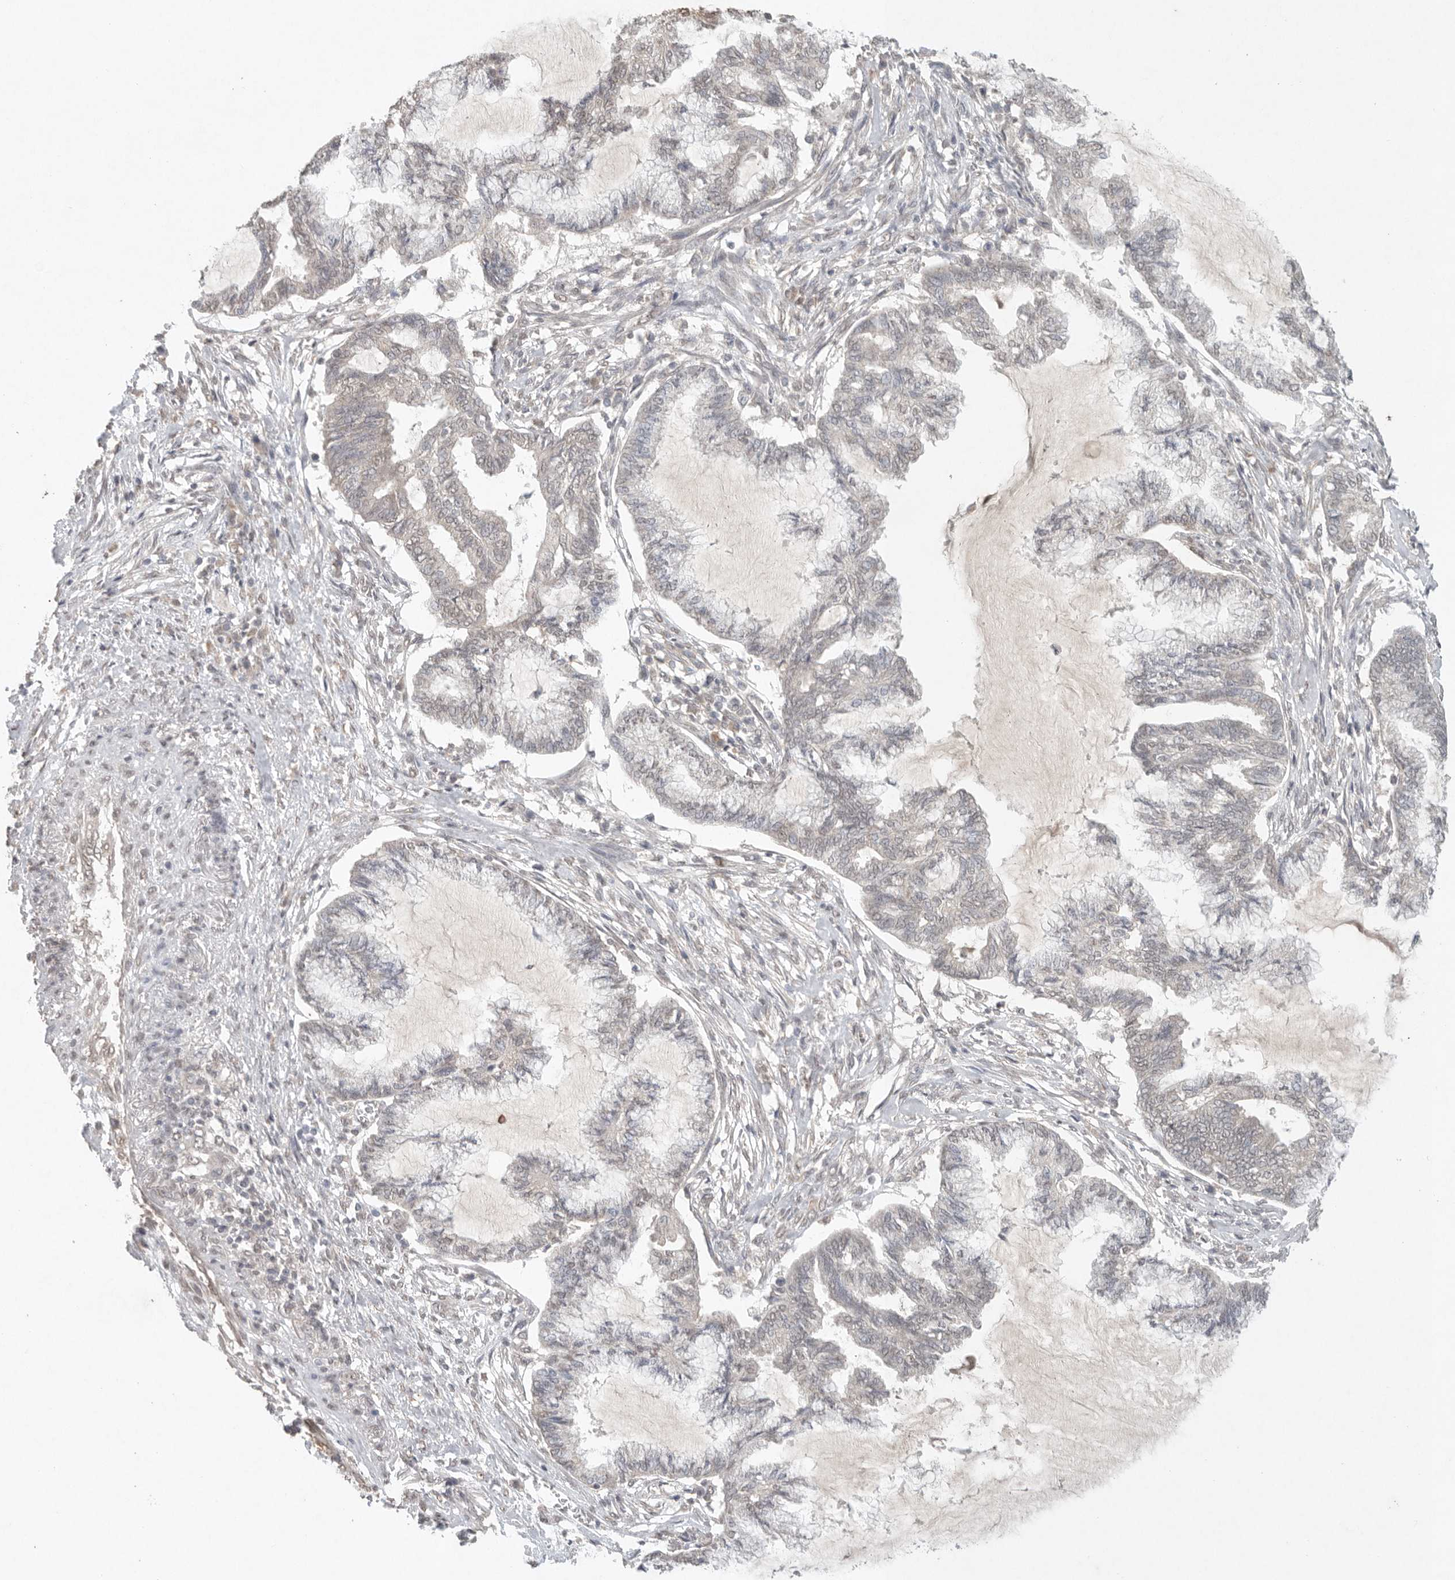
{"staining": {"intensity": "negative", "quantity": "none", "location": "none"}, "tissue": "endometrial cancer", "cell_type": "Tumor cells", "image_type": "cancer", "snomed": [{"axis": "morphology", "description": "Adenocarcinoma, NOS"}, {"axis": "topography", "description": "Endometrium"}], "caption": "The immunohistochemistry histopathology image has no significant expression in tumor cells of endometrial cancer (adenocarcinoma) tissue. (DAB (3,3'-diaminobenzidine) immunohistochemistry (IHC) with hematoxylin counter stain).", "gene": "KLK5", "patient": {"sex": "female", "age": 86}}